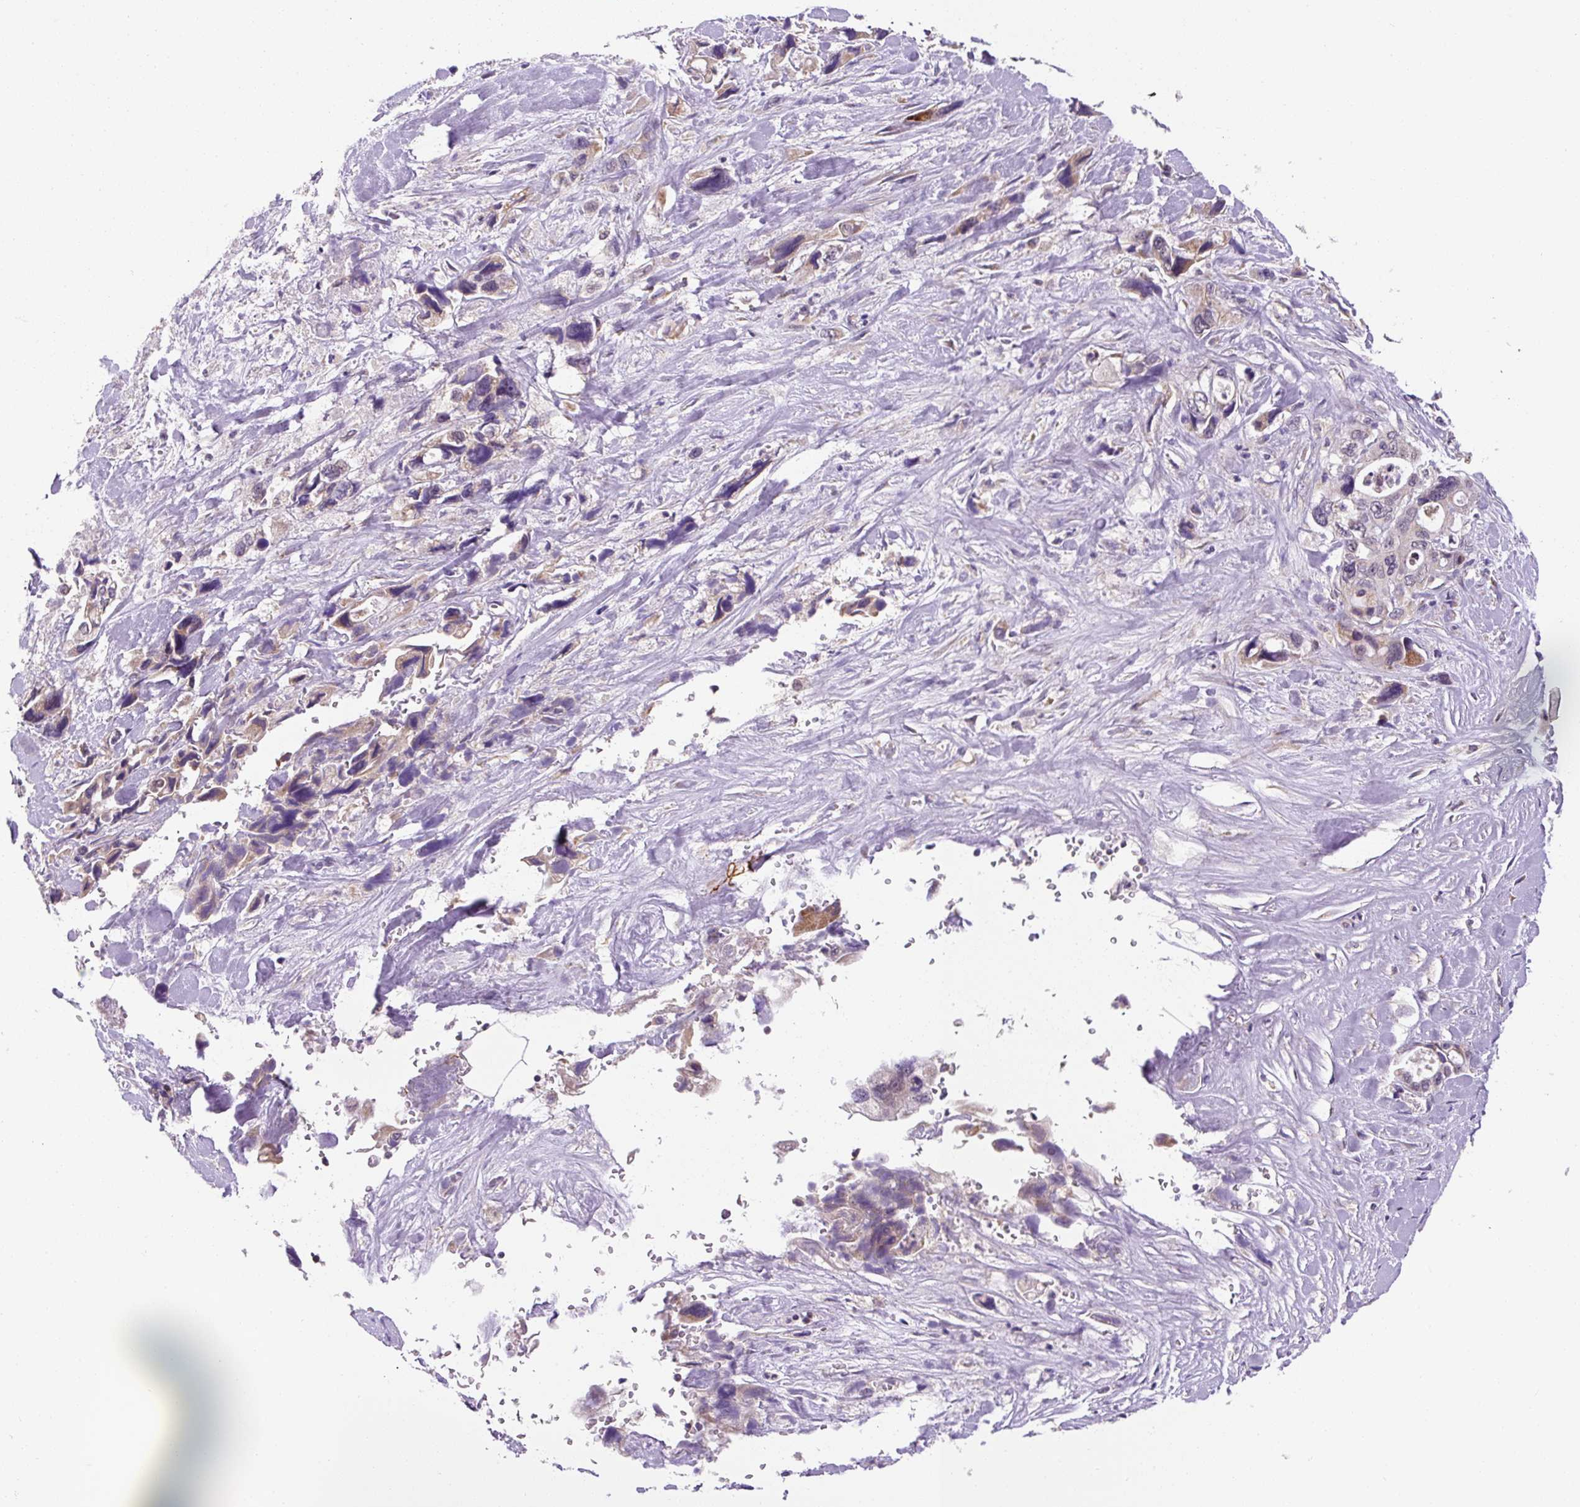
{"staining": {"intensity": "moderate", "quantity": ">75%", "location": "cytoplasmic/membranous"}, "tissue": "pancreatic cancer", "cell_type": "Tumor cells", "image_type": "cancer", "snomed": [{"axis": "morphology", "description": "Adenocarcinoma, NOS"}, {"axis": "topography", "description": "Pancreas"}], "caption": "The histopathology image displays staining of pancreatic cancer (adenocarcinoma), revealing moderate cytoplasmic/membranous protein staining (brown color) within tumor cells.", "gene": "MFSD9", "patient": {"sex": "male", "age": 46}}